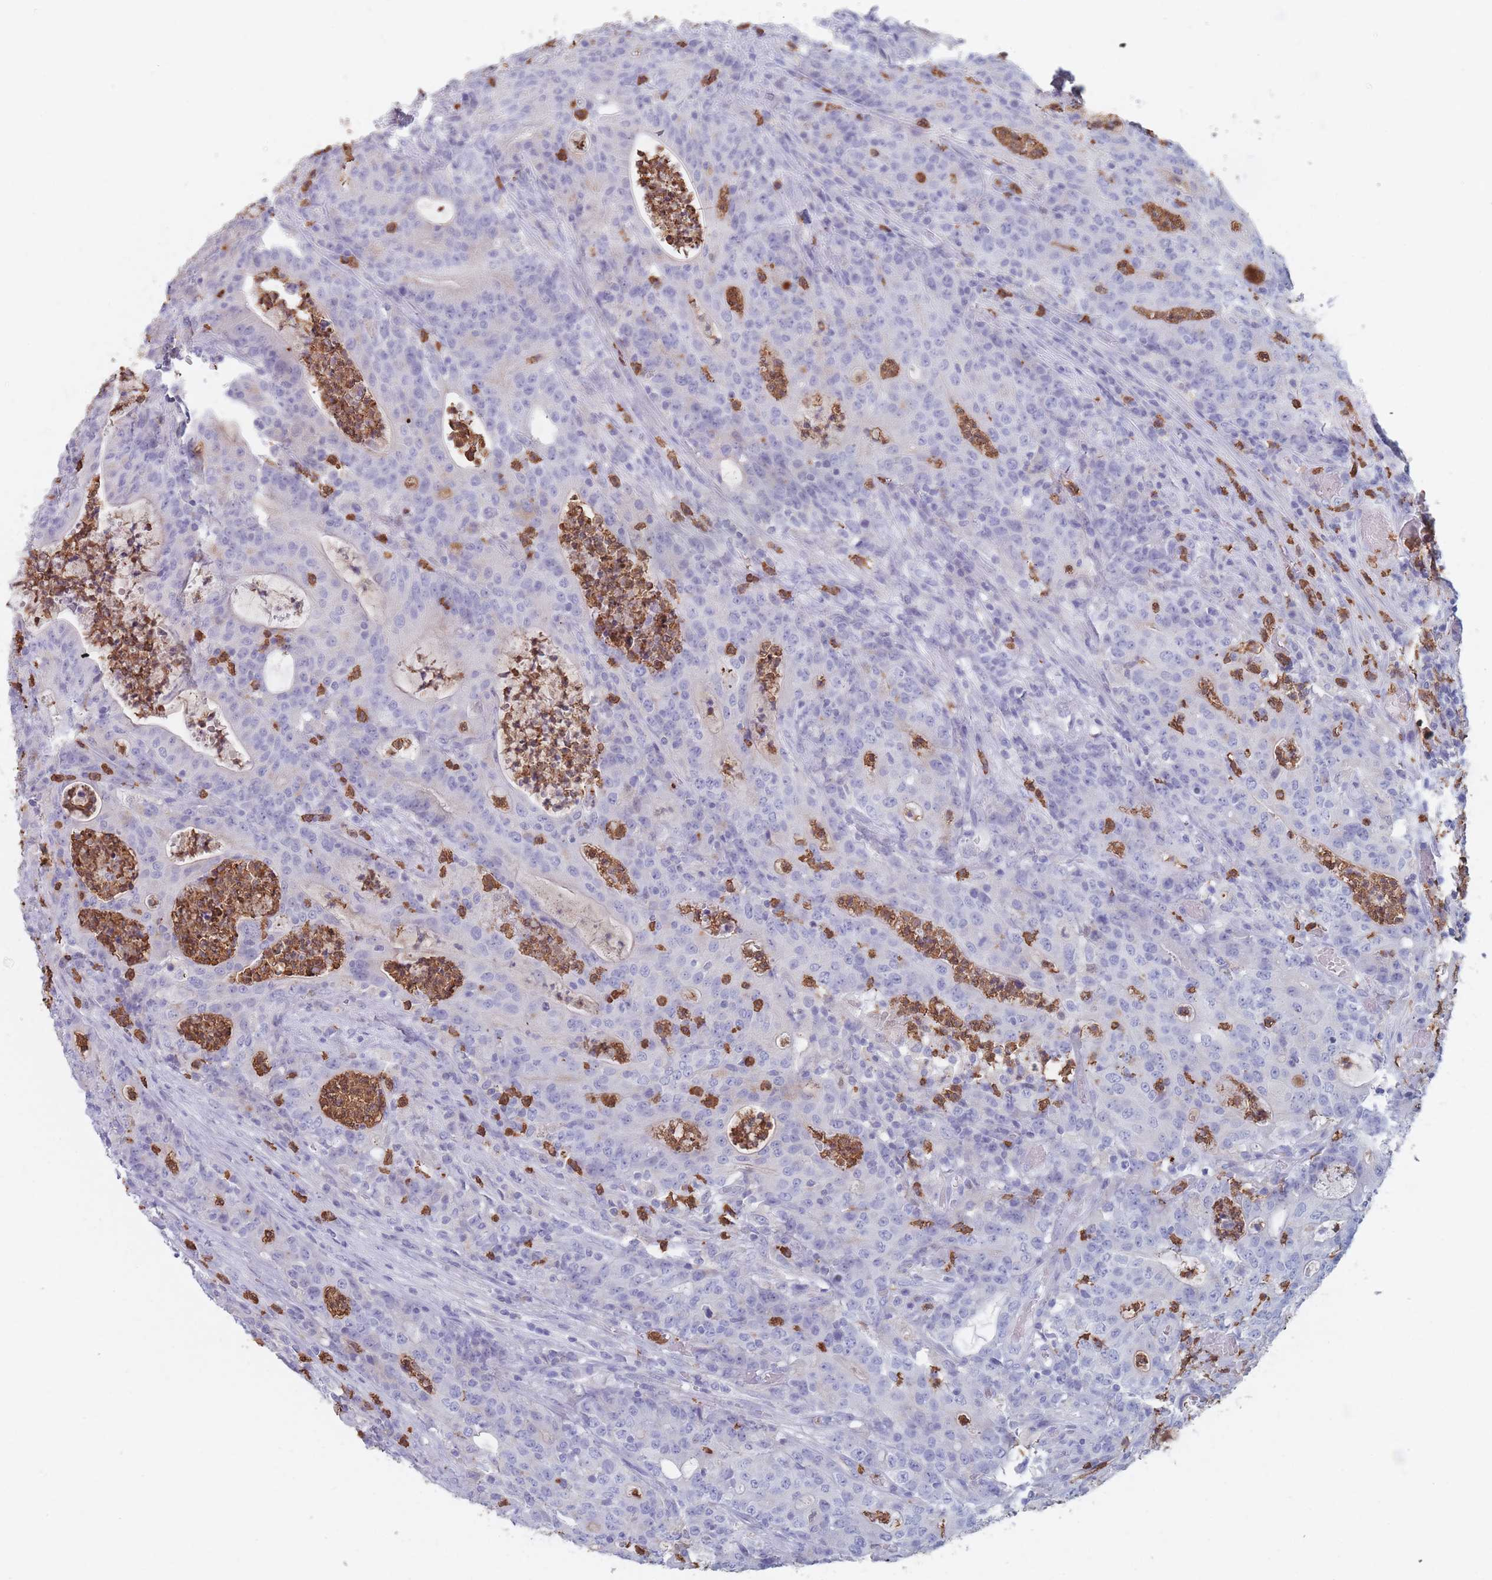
{"staining": {"intensity": "negative", "quantity": "none", "location": "none"}, "tissue": "colorectal cancer", "cell_type": "Tumor cells", "image_type": "cancer", "snomed": [{"axis": "morphology", "description": "Adenocarcinoma, NOS"}, {"axis": "topography", "description": "Colon"}], "caption": "This is a micrograph of immunohistochemistry (IHC) staining of colorectal cancer (adenocarcinoma), which shows no positivity in tumor cells.", "gene": "ATP1A3", "patient": {"sex": "male", "age": 83}}